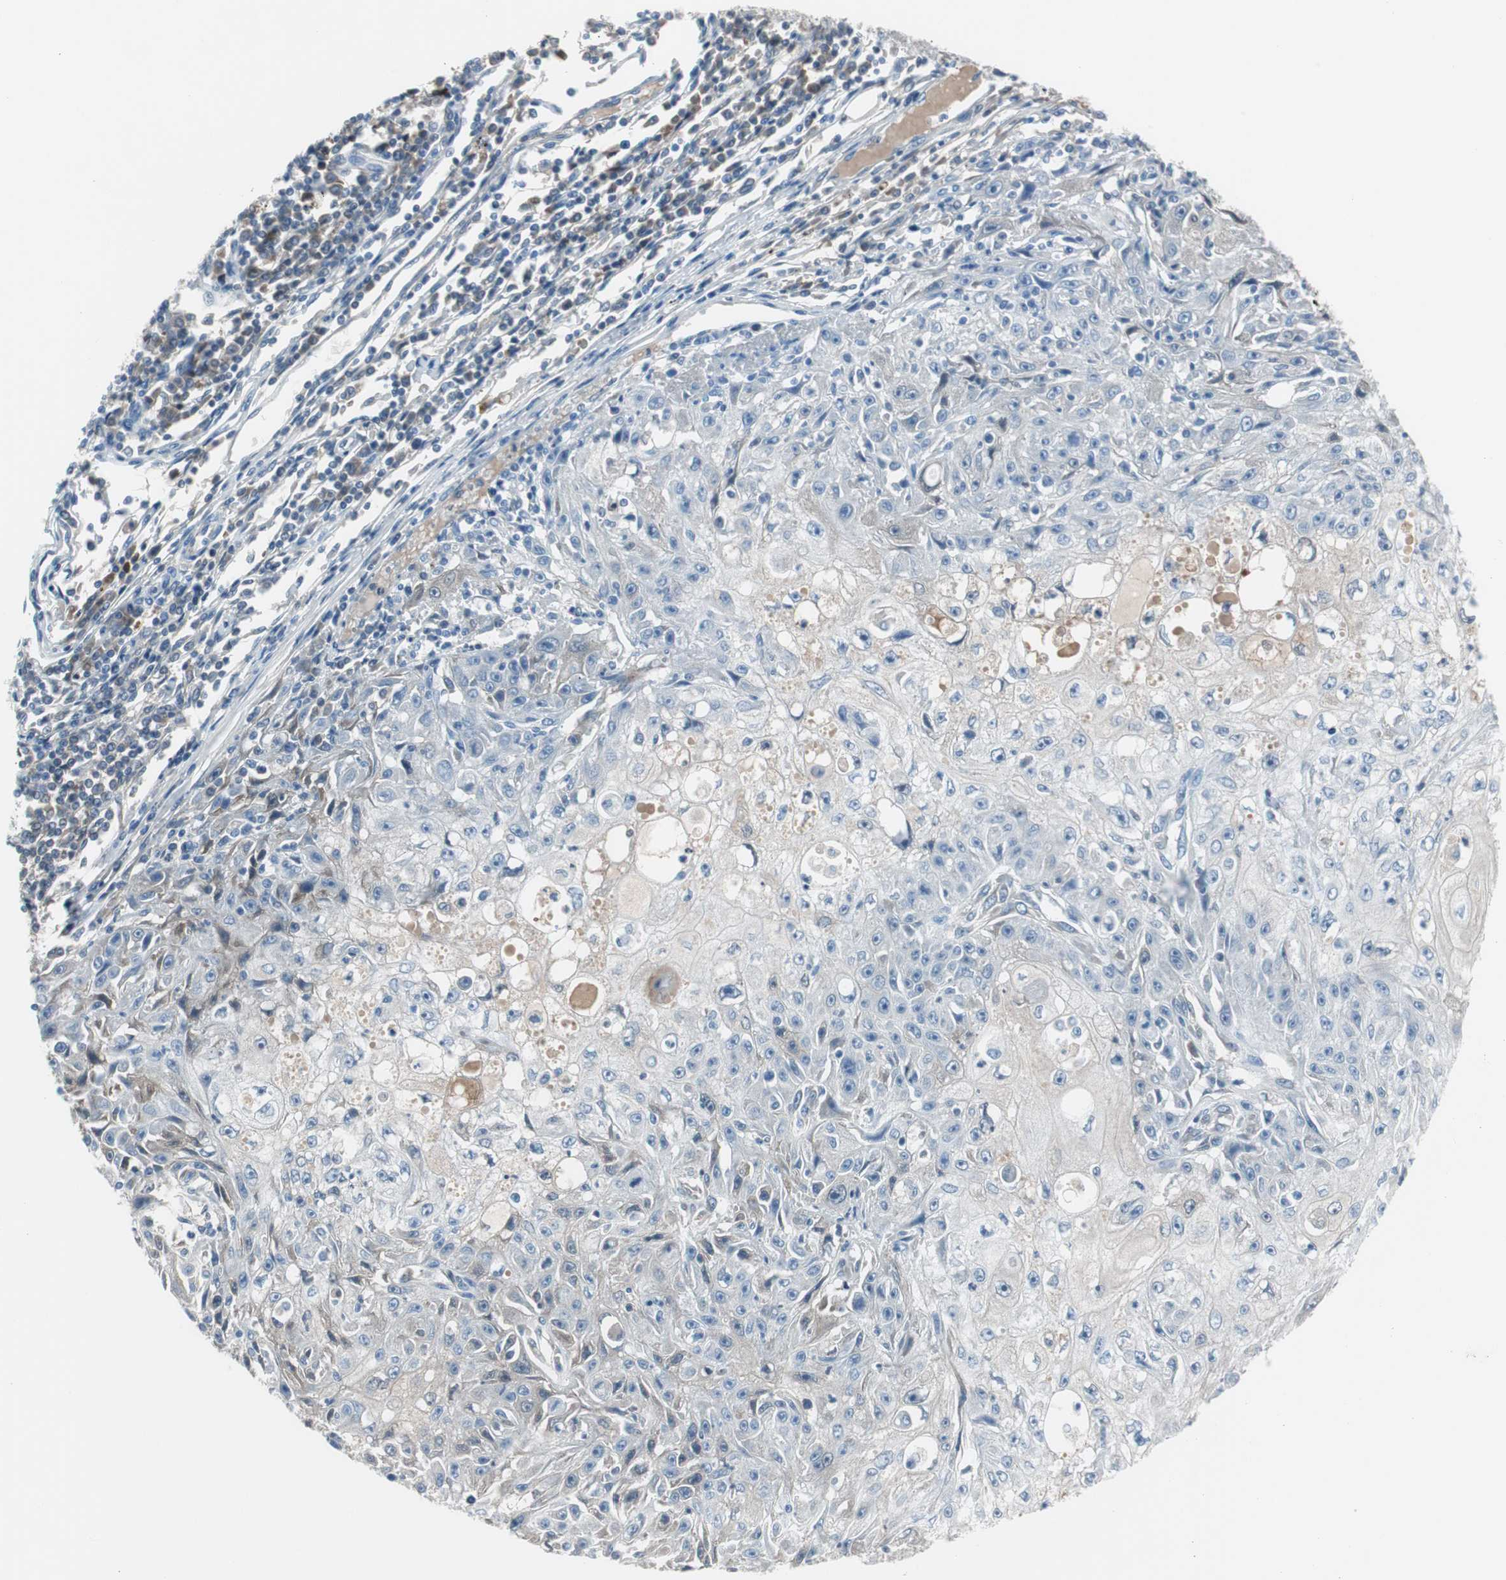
{"staining": {"intensity": "weak", "quantity": "<25%", "location": "cytoplasmic/membranous"}, "tissue": "skin cancer", "cell_type": "Tumor cells", "image_type": "cancer", "snomed": [{"axis": "morphology", "description": "Squamous cell carcinoma, NOS"}, {"axis": "topography", "description": "Skin"}], "caption": "High power microscopy histopathology image of an immunohistochemistry (IHC) histopathology image of skin cancer, revealing no significant staining in tumor cells. Brightfield microscopy of IHC stained with DAB (brown) and hematoxylin (blue), captured at high magnification.", "gene": "SERPINF1", "patient": {"sex": "male", "age": 75}}